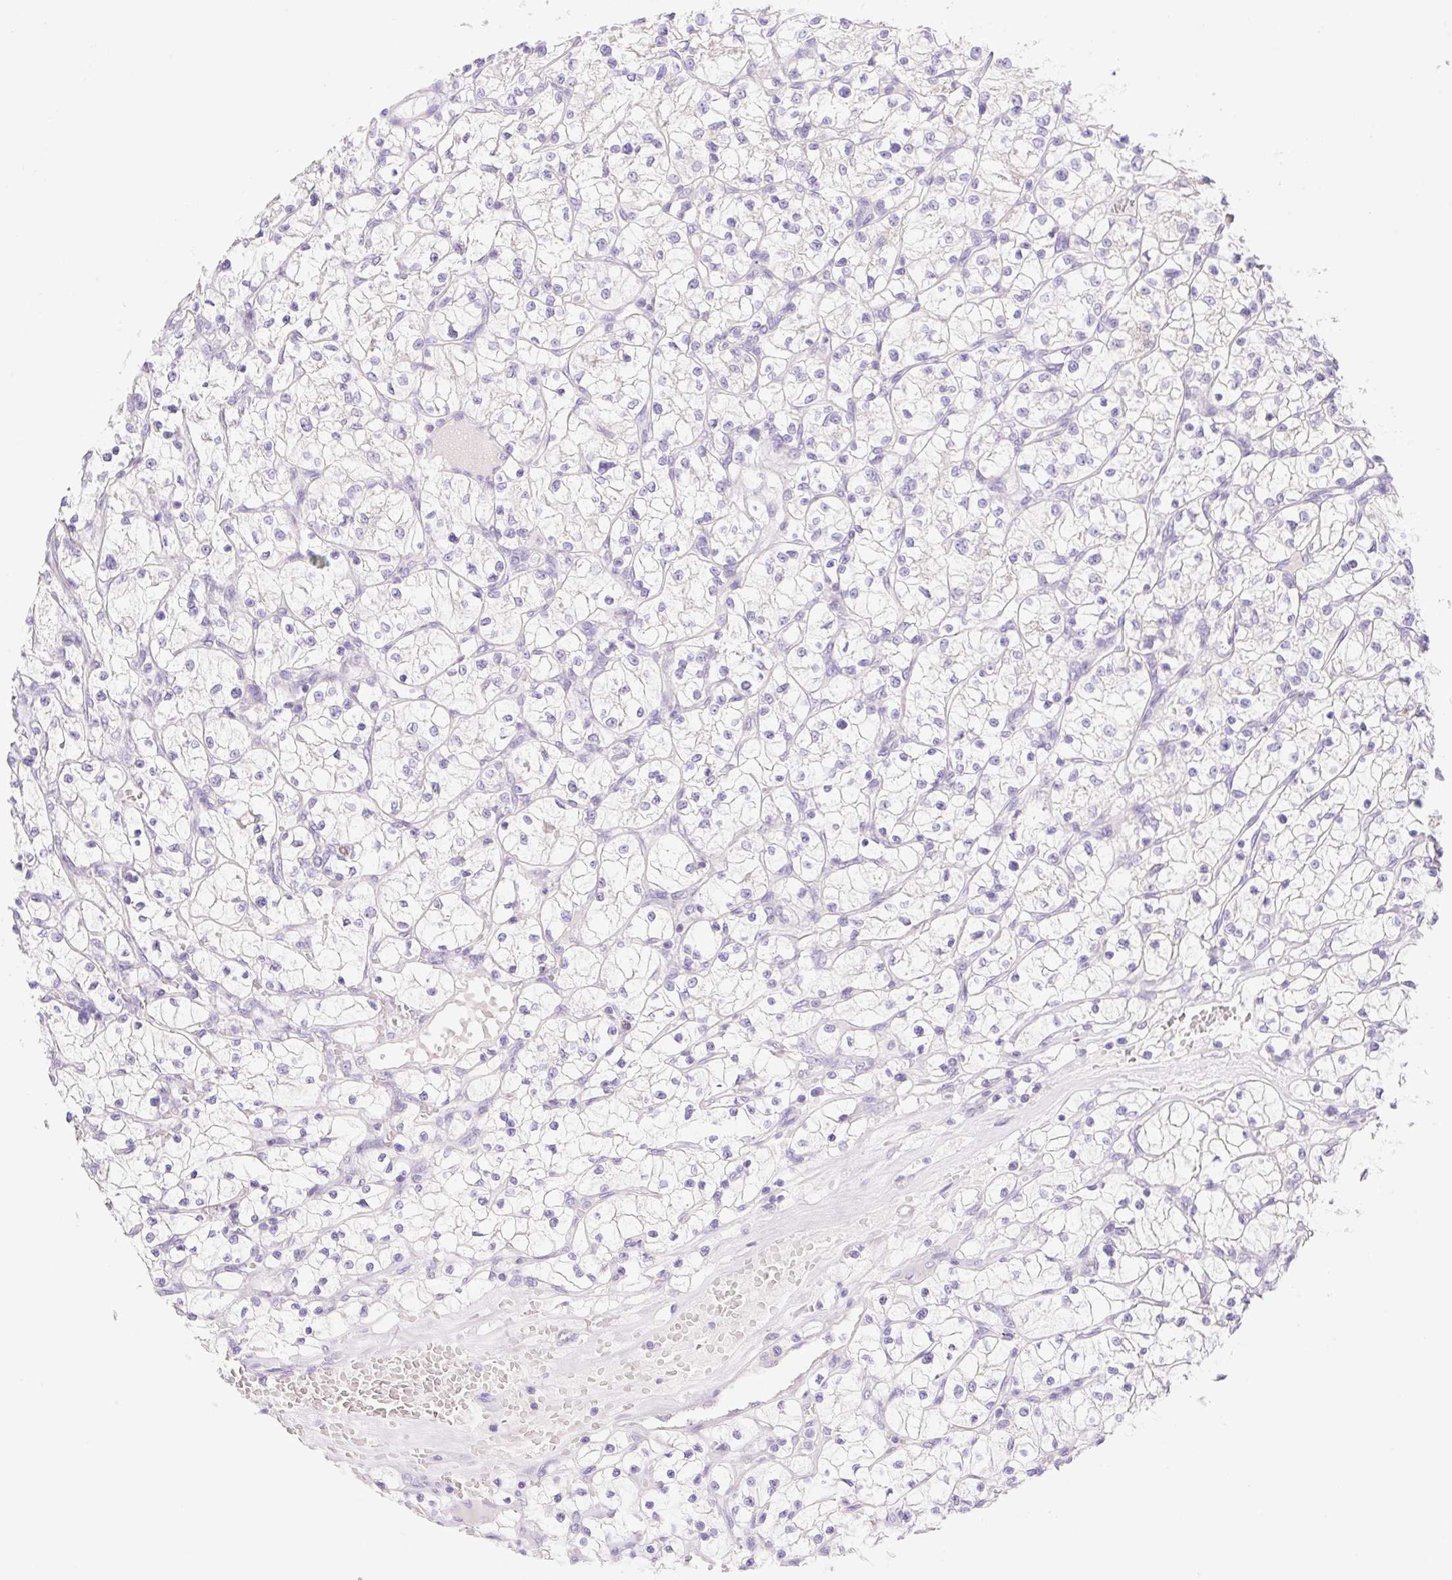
{"staining": {"intensity": "moderate", "quantity": ">75%", "location": "cytoplasmic/membranous"}, "tissue": "renal cancer", "cell_type": "Tumor cells", "image_type": "cancer", "snomed": [{"axis": "morphology", "description": "Adenocarcinoma, NOS"}, {"axis": "topography", "description": "Kidney"}], "caption": "Human renal cancer (adenocarcinoma) stained for a protein (brown) demonstrates moderate cytoplasmic/membranous positive expression in approximately >75% of tumor cells.", "gene": "DENND5A", "patient": {"sex": "female", "age": 64}}